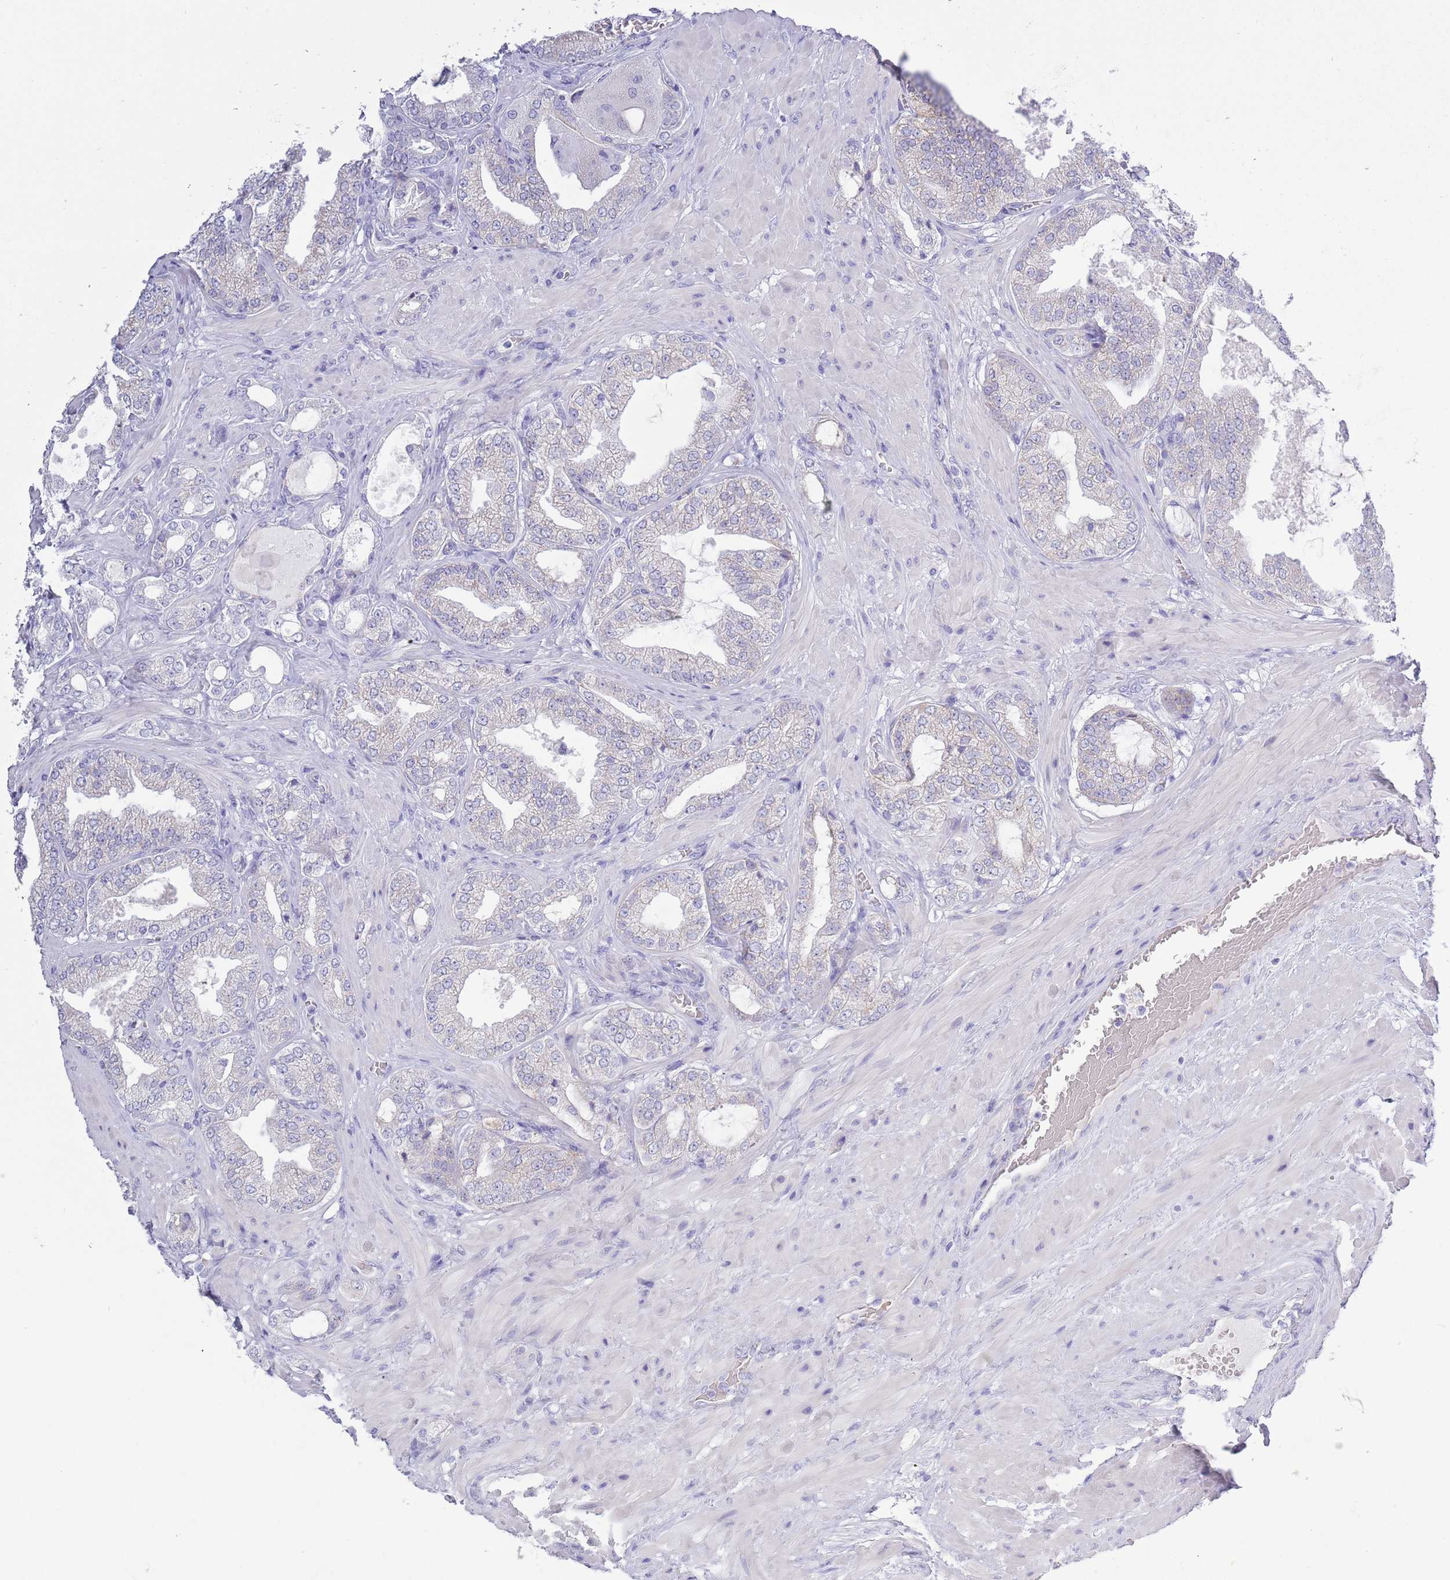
{"staining": {"intensity": "negative", "quantity": "none", "location": "none"}, "tissue": "prostate cancer", "cell_type": "Tumor cells", "image_type": "cancer", "snomed": [{"axis": "morphology", "description": "Adenocarcinoma, Low grade"}, {"axis": "topography", "description": "Prostate"}], "caption": "IHC micrograph of neoplastic tissue: human prostate adenocarcinoma (low-grade) stained with DAB (3,3'-diaminobenzidine) exhibits no significant protein positivity in tumor cells. (Stains: DAB (3,3'-diaminobenzidine) IHC with hematoxylin counter stain, Microscopy: brightfield microscopy at high magnification).", "gene": "ACR", "patient": {"sex": "male", "age": 63}}